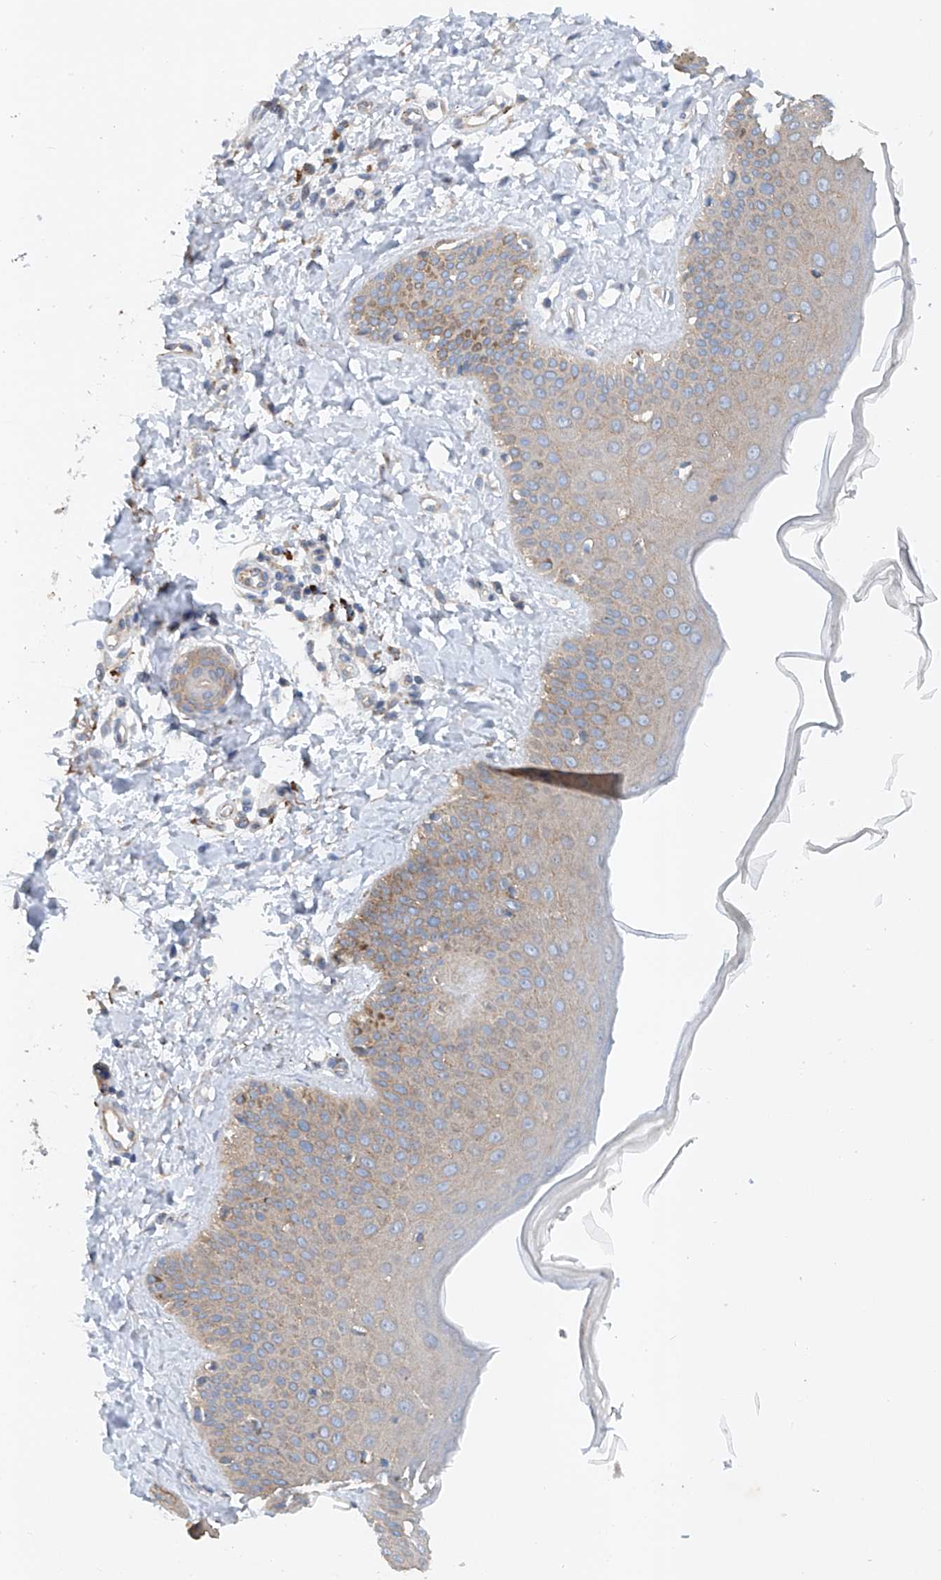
{"staining": {"intensity": "negative", "quantity": "none", "location": "none"}, "tissue": "skin", "cell_type": "Fibroblasts", "image_type": "normal", "snomed": [{"axis": "morphology", "description": "Normal tissue, NOS"}, {"axis": "topography", "description": "Skin"}], "caption": "High magnification brightfield microscopy of benign skin stained with DAB (3,3'-diaminobenzidine) (brown) and counterstained with hematoxylin (blue): fibroblasts show no significant positivity.", "gene": "CEP85L", "patient": {"sex": "male", "age": 52}}